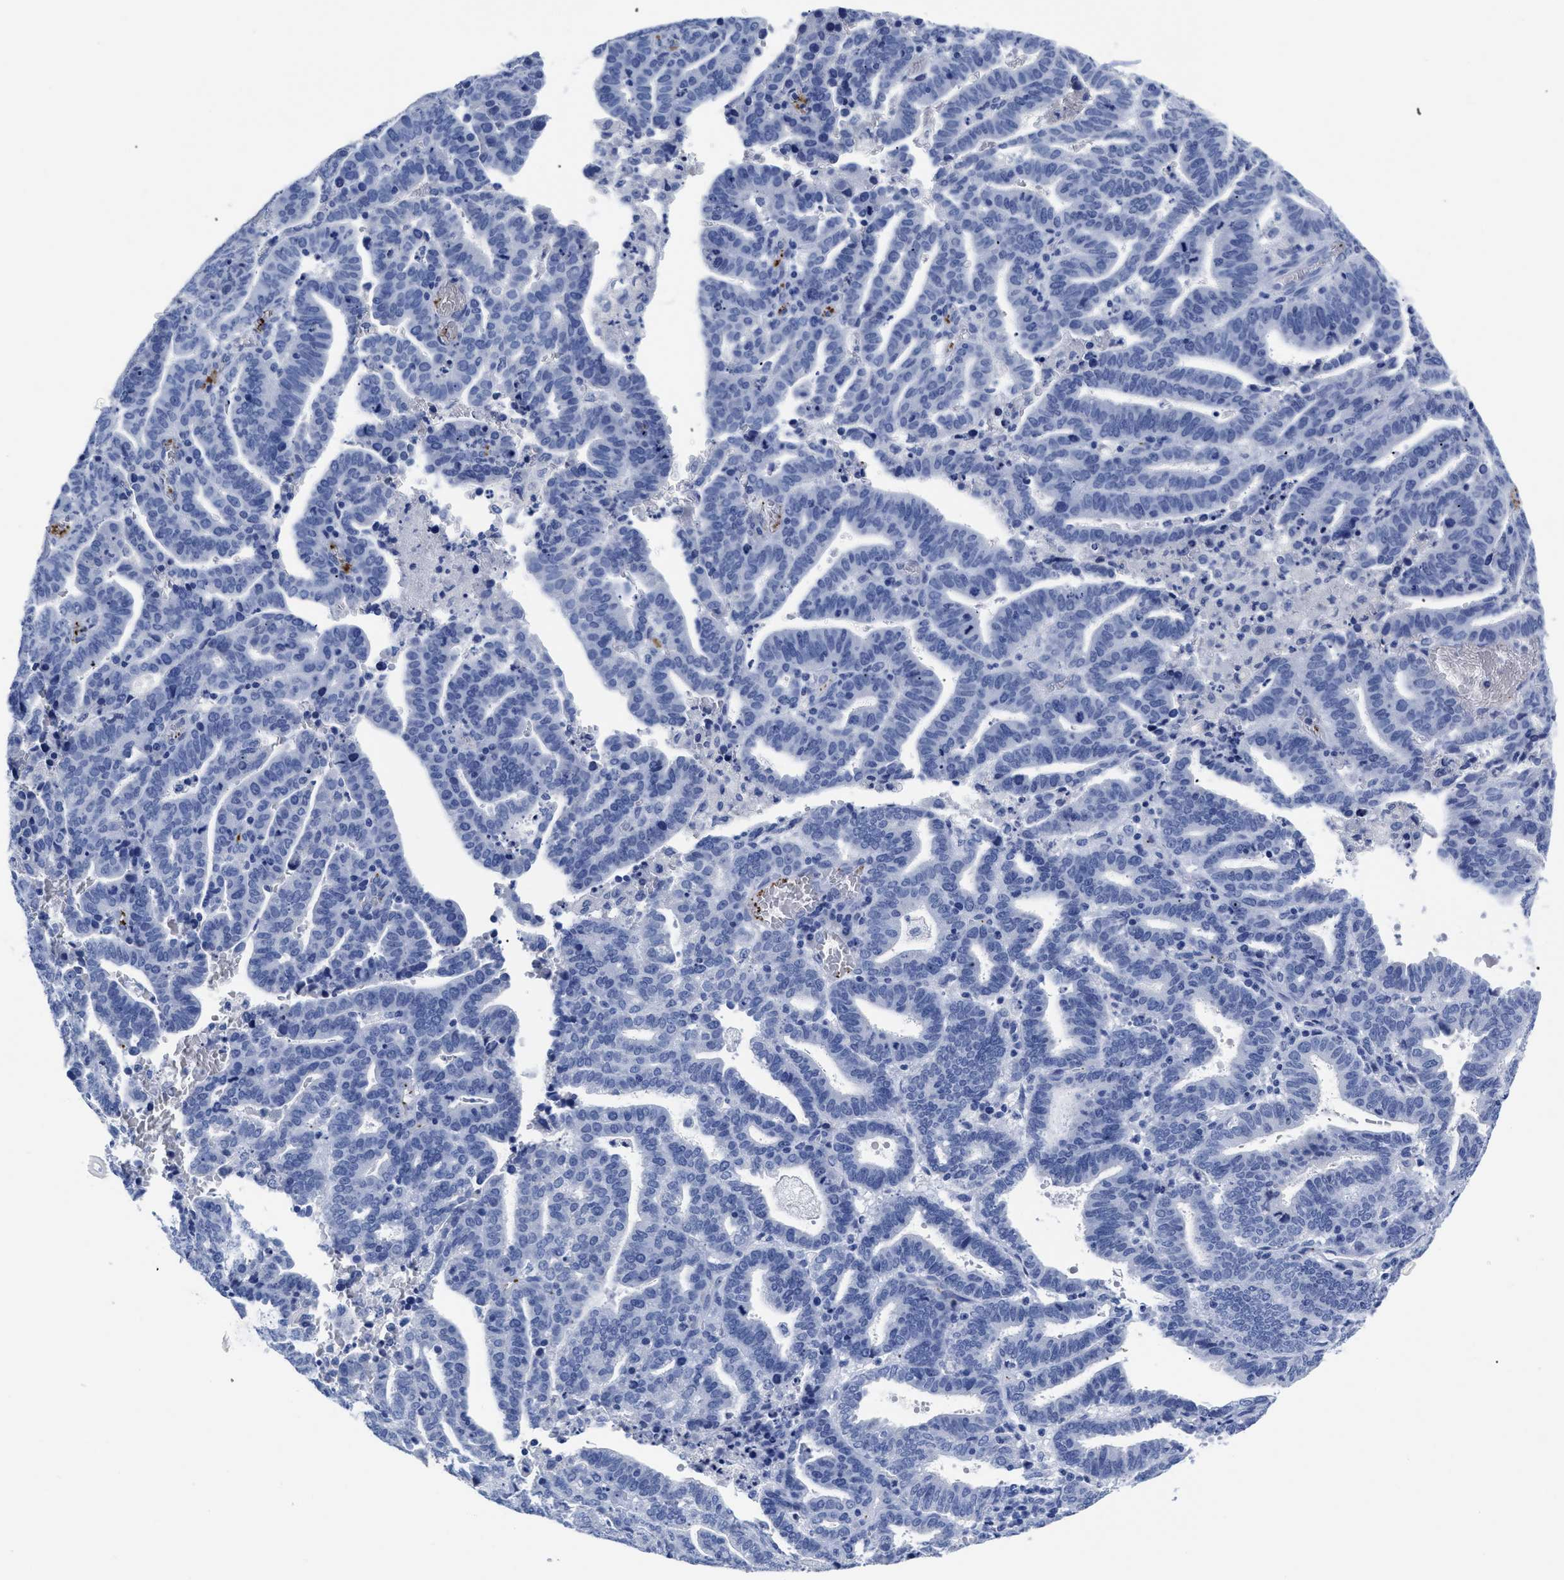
{"staining": {"intensity": "negative", "quantity": "none", "location": "none"}, "tissue": "endometrial cancer", "cell_type": "Tumor cells", "image_type": "cancer", "snomed": [{"axis": "morphology", "description": "Adenocarcinoma, NOS"}, {"axis": "topography", "description": "Uterus"}], "caption": "Tumor cells show no significant protein positivity in adenocarcinoma (endometrial). (Stains: DAB (3,3'-diaminobenzidine) IHC with hematoxylin counter stain, Microscopy: brightfield microscopy at high magnification).", "gene": "TREML1", "patient": {"sex": "female", "age": 83}}